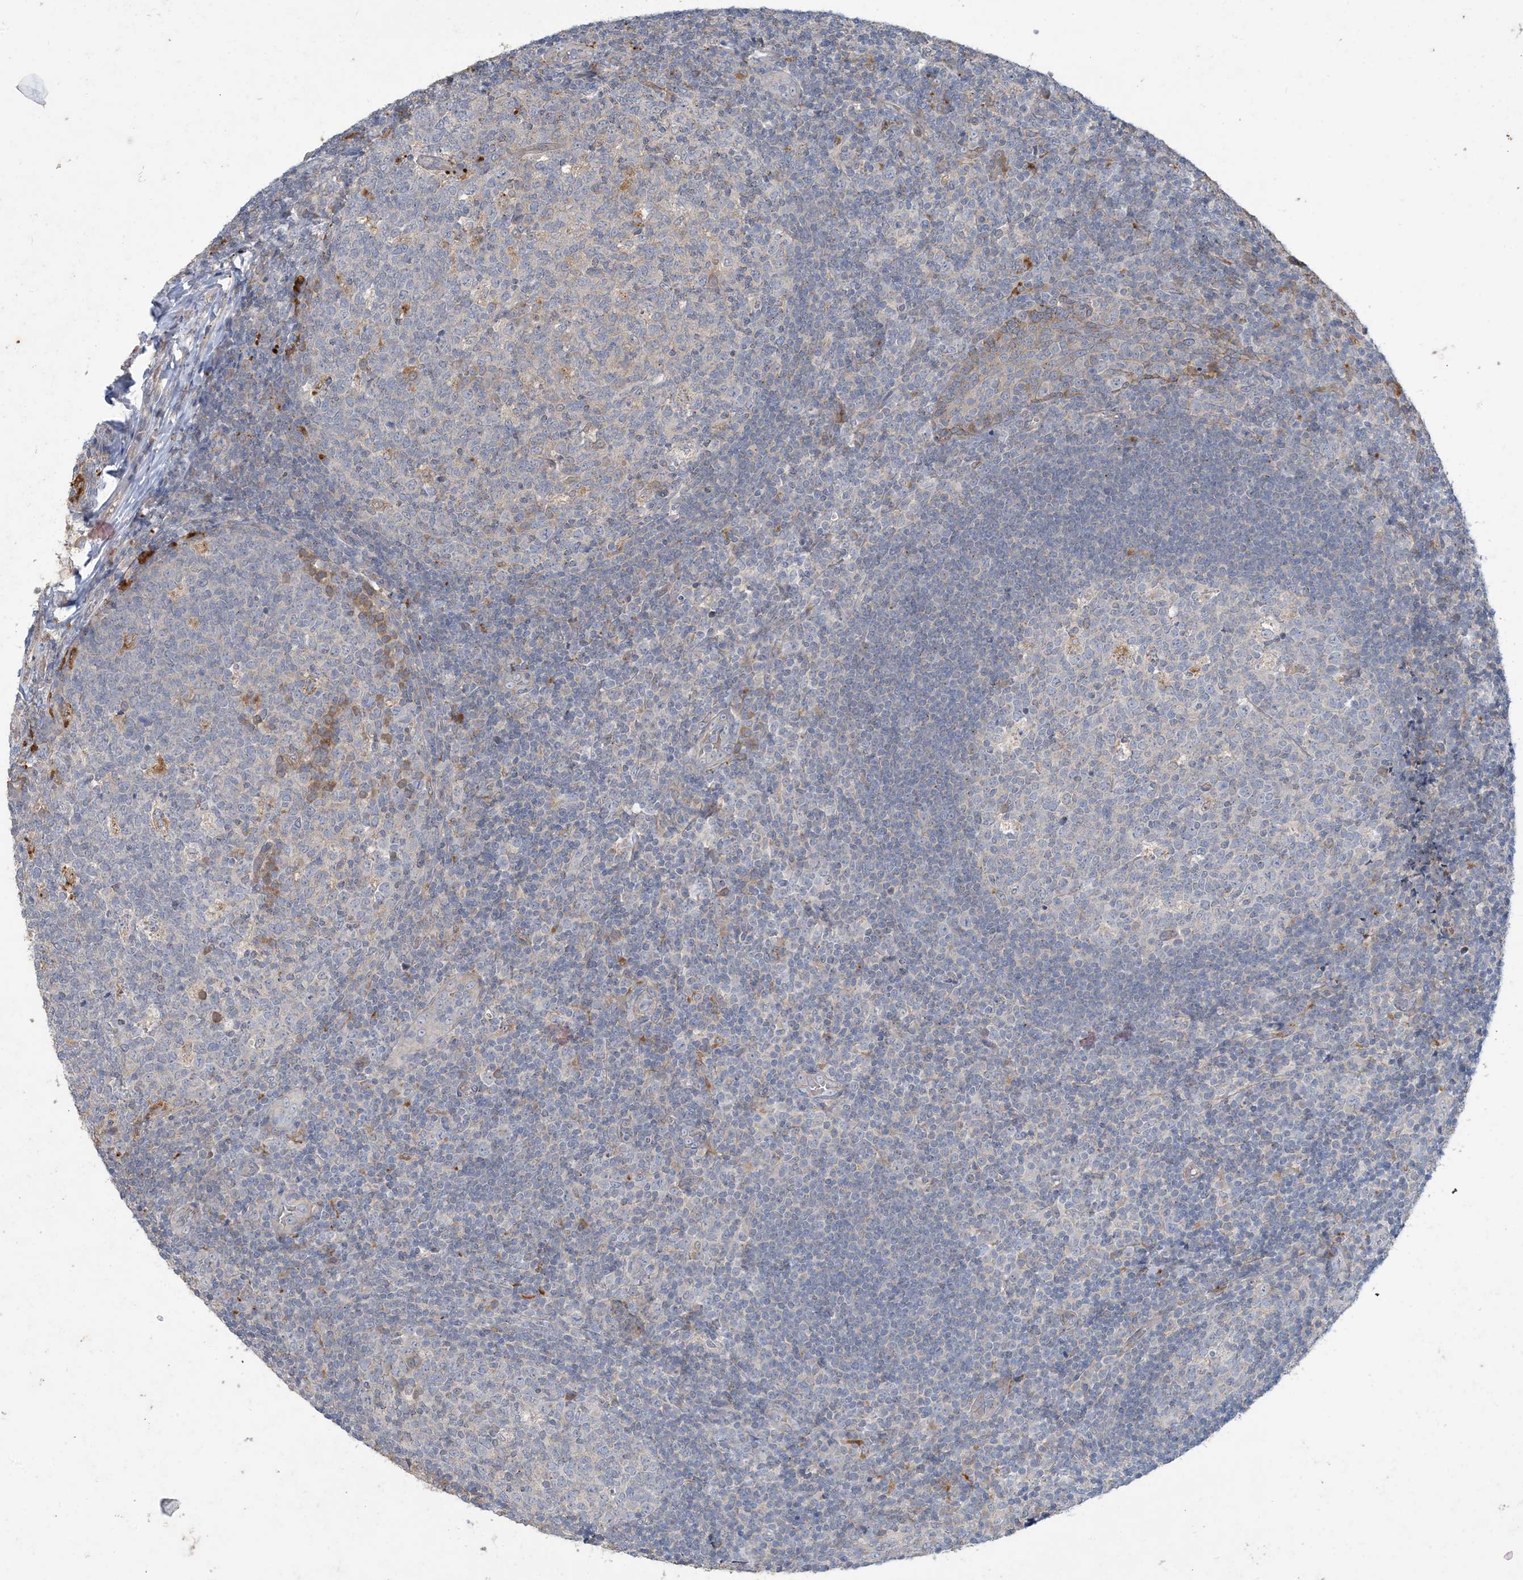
{"staining": {"intensity": "moderate", "quantity": "<25%", "location": "cytoplasmic/membranous"}, "tissue": "tonsil", "cell_type": "Germinal center cells", "image_type": "normal", "snomed": [{"axis": "morphology", "description": "Normal tissue, NOS"}, {"axis": "topography", "description": "Tonsil"}], "caption": "Immunohistochemistry (IHC) photomicrograph of normal tonsil stained for a protein (brown), which reveals low levels of moderate cytoplasmic/membranous expression in approximately <25% of germinal center cells.", "gene": "MRPS18A", "patient": {"sex": "female", "age": 19}}